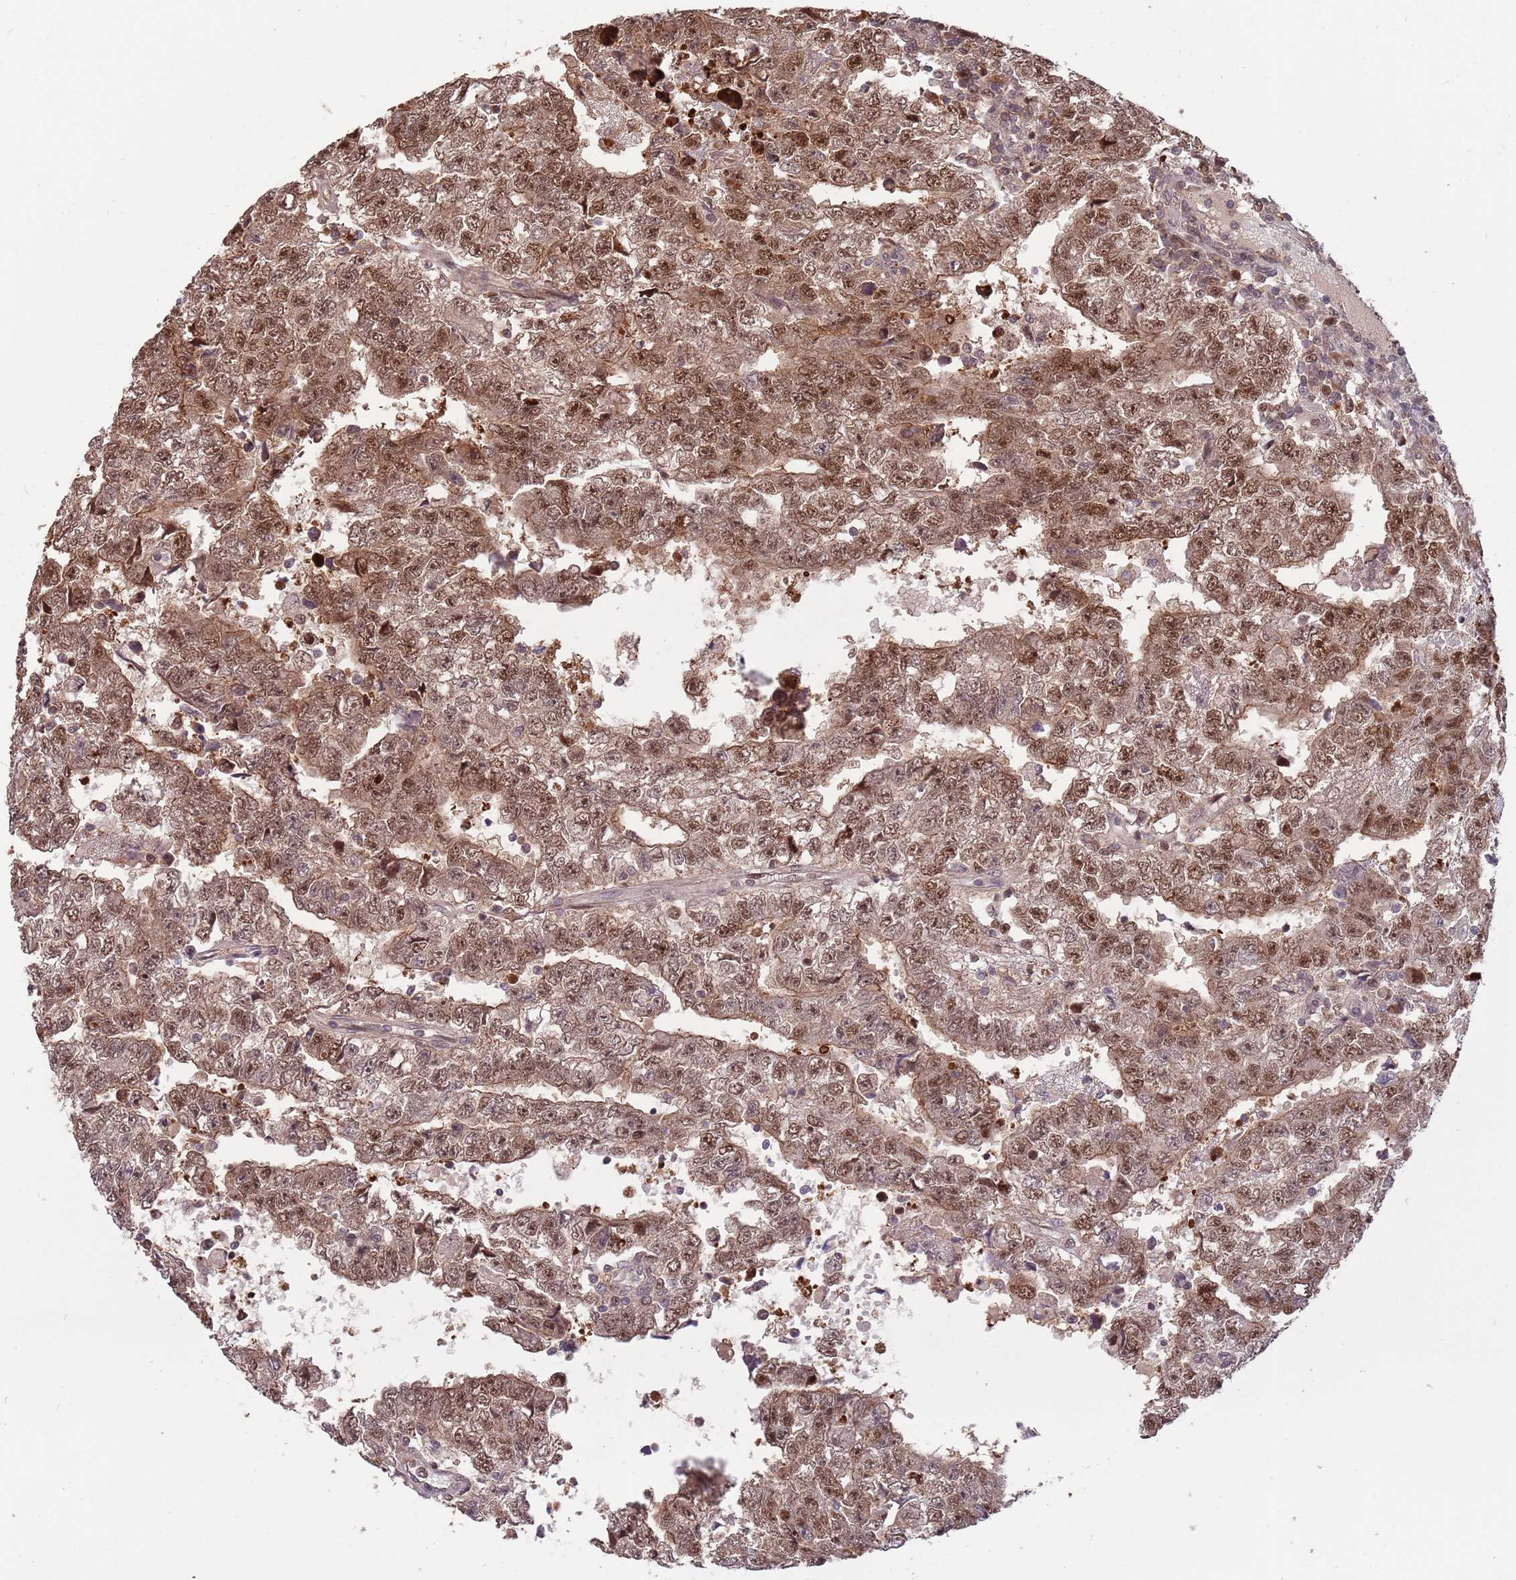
{"staining": {"intensity": "moderate", "quantity": ">75%", "location": "cytoplasmic/membranous,nuclear"}, "tissue": "testis cancer", "cell_type": "Tumor cells", "image_type": "cancer", "snomed": [{"axis": "morphology", "description": "Carcinoma, Embryonal, NOS"}, {"axis": "topography", "description": "Testis"}], "caption": "Protein staining of testis cancer (embryonal carcinoma) tissue exhibits moderate cytoplasmic/membranous and nuclear staining in approximately >75% of tumor cells.", "gene": "SALL1", "patient": {"sex": "male", "age": 25}}